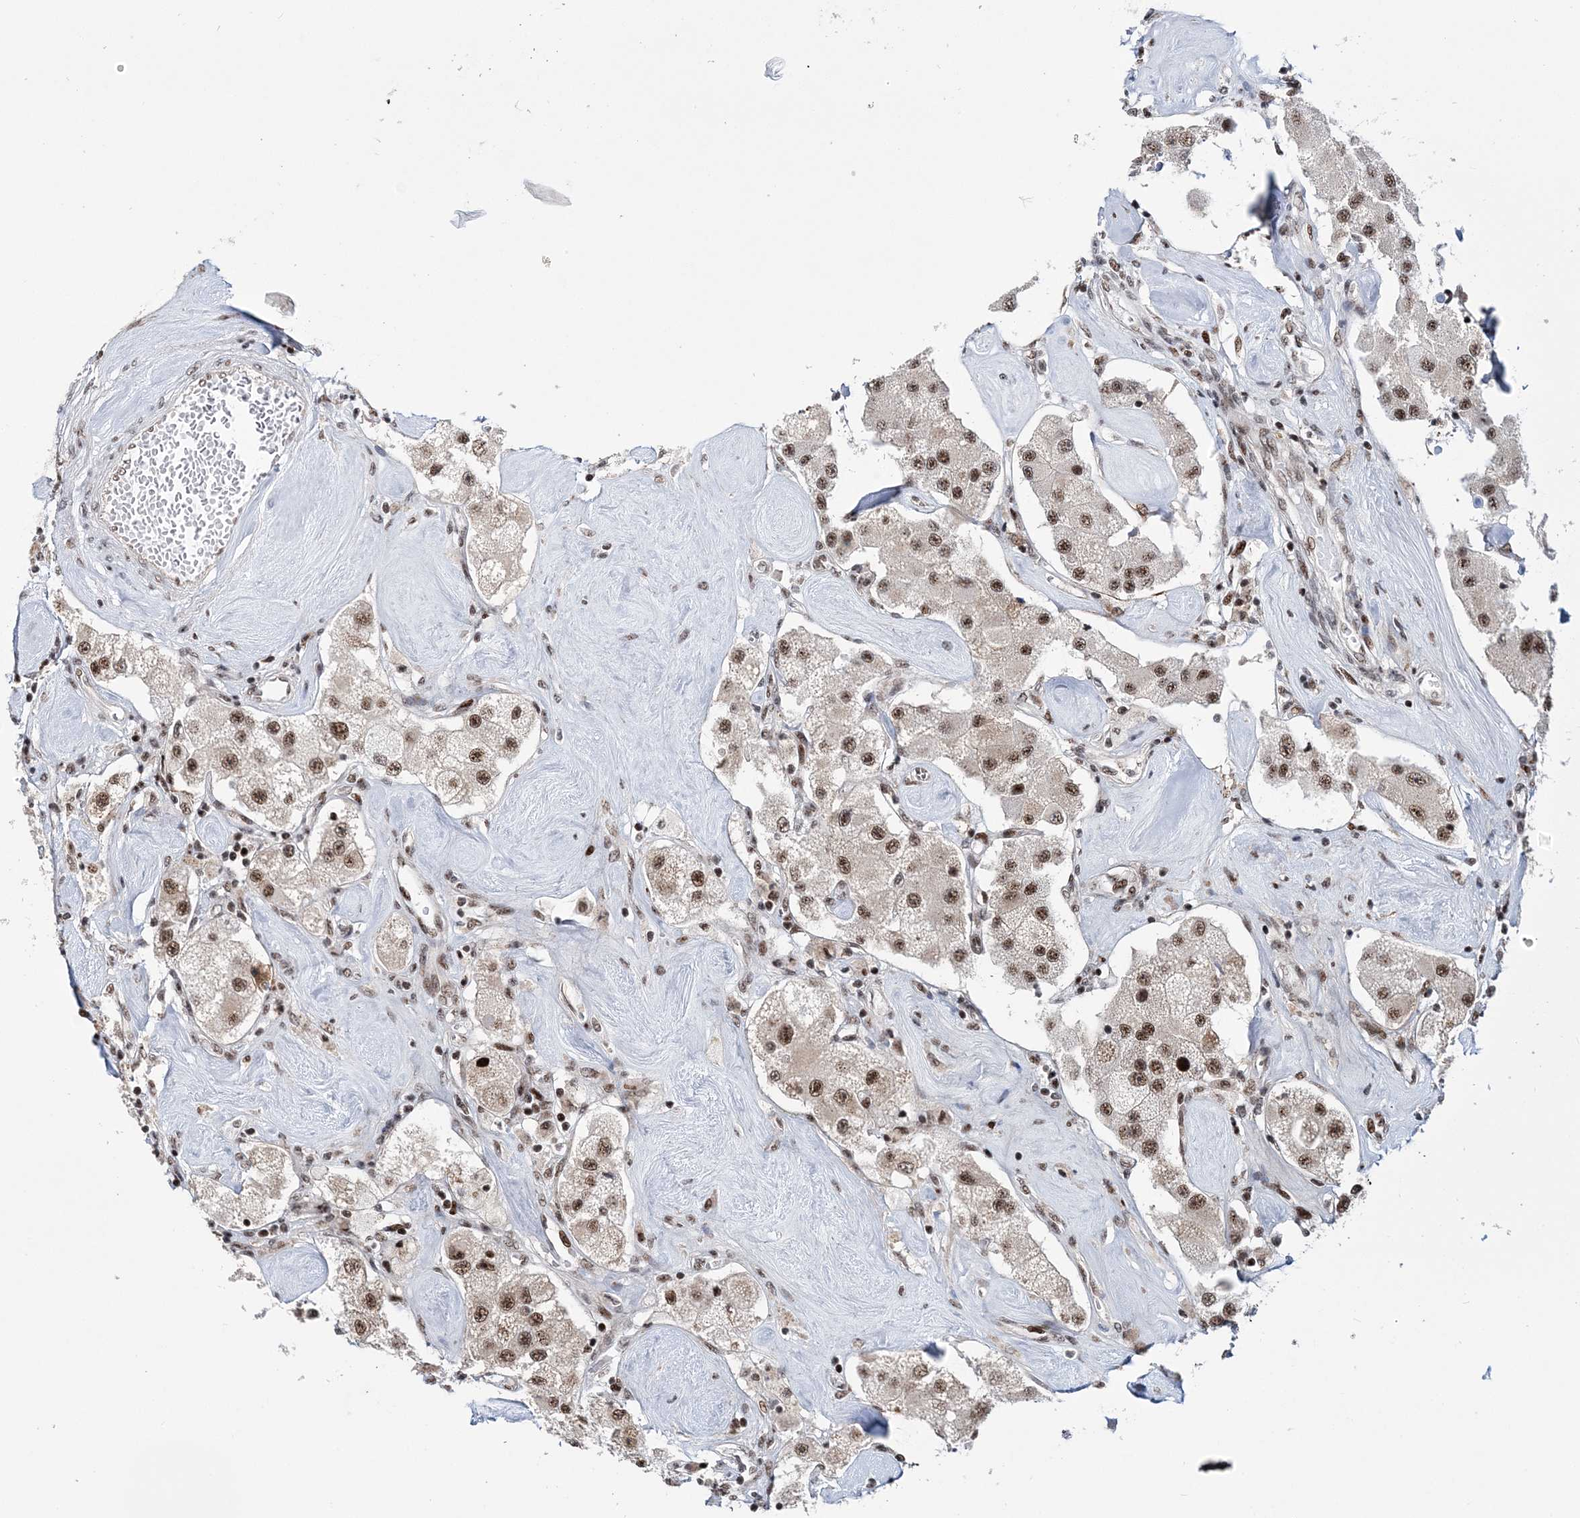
{"staining": {"intensity": "moderate", "quantity": ">75%", "location": "nuclear"}, "tissue": "carcinoid", "cell_type": "Tumor cells", "image_type": "cancer", "snomed": [{"axis": "morphology", "description": "Carcinoid, malignant, NOS"}, {"axis": "topography", "description": "Pancreas"}], "caption": "Immunohistochemistry micrograph of neoplastic tissue: human carcinoid stained using immunohistochemistry (IHC) demonstrates medium levels of moderate protein expression localized specifically in the nuclear of tumor cells, appearing as a nuclear brown color.", "gene": "TATDN2", "patient": {"sex": "male", "age": 41}}